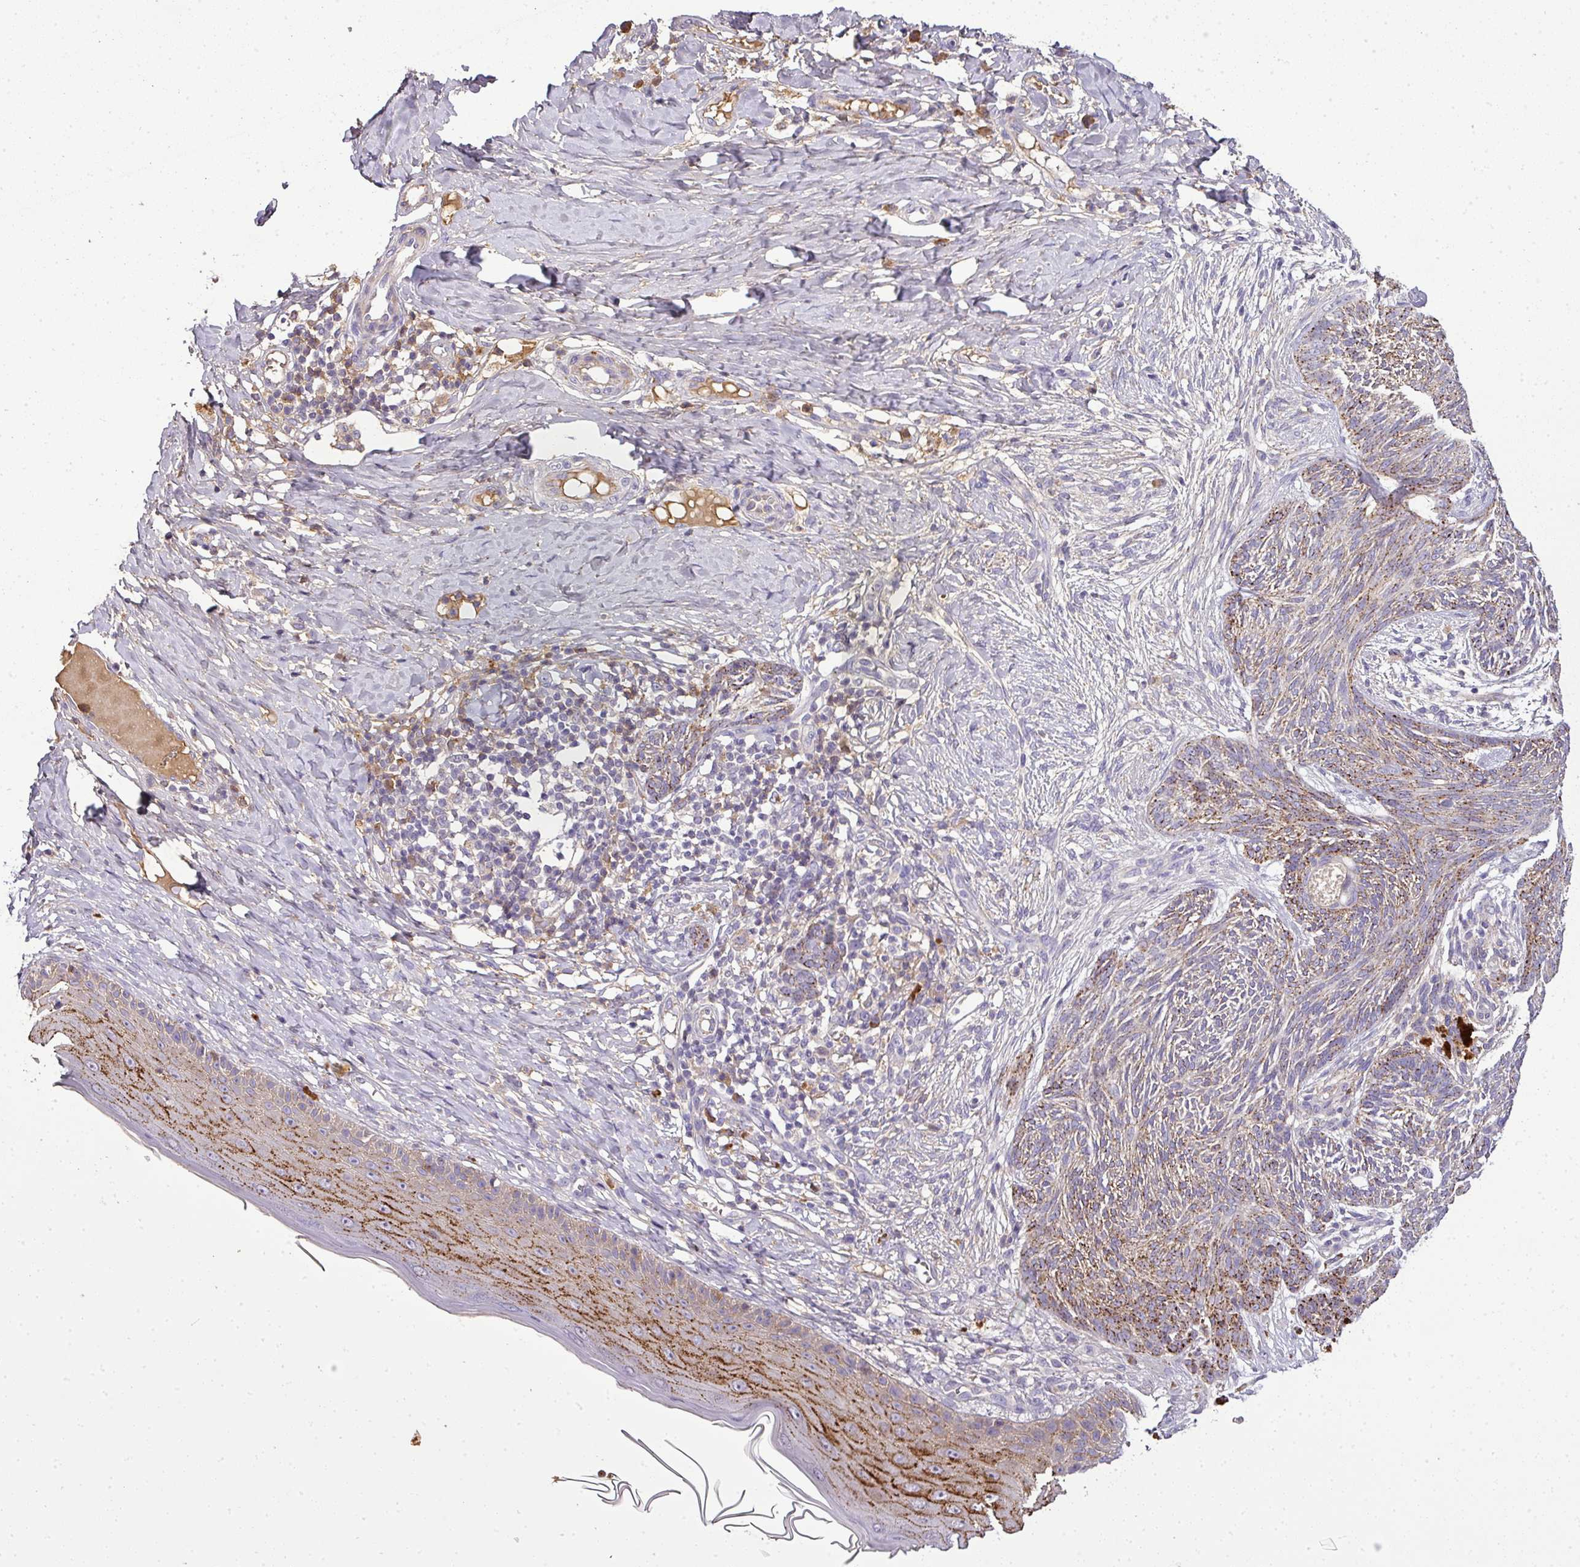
{"staining": {"intensity": "moderate", "quantity": "25%-75%", "location": "cytoplasmic/membranous"}, "tissue": "skin cancer", "cell_type": "Tumor cells", "image_type": "cancer", "snomed": [{"axis": "morphology", "description": "Basal cell carcinoma"}, {"axis": "topography", "description": "Skin"}], "caption": "Immunohistochemical staining of human skin cancer (basal cell carcinoma) shows medium levels of moderate cytoplasmic/membranous protein staining in approximately 25%-75% of tumor cells. Immunohistochemistry stains the protein of interest in brown and the nuclei are stained blue.", "gene": "CAB39L", "patient": {"sex": "male", "age": 73}}